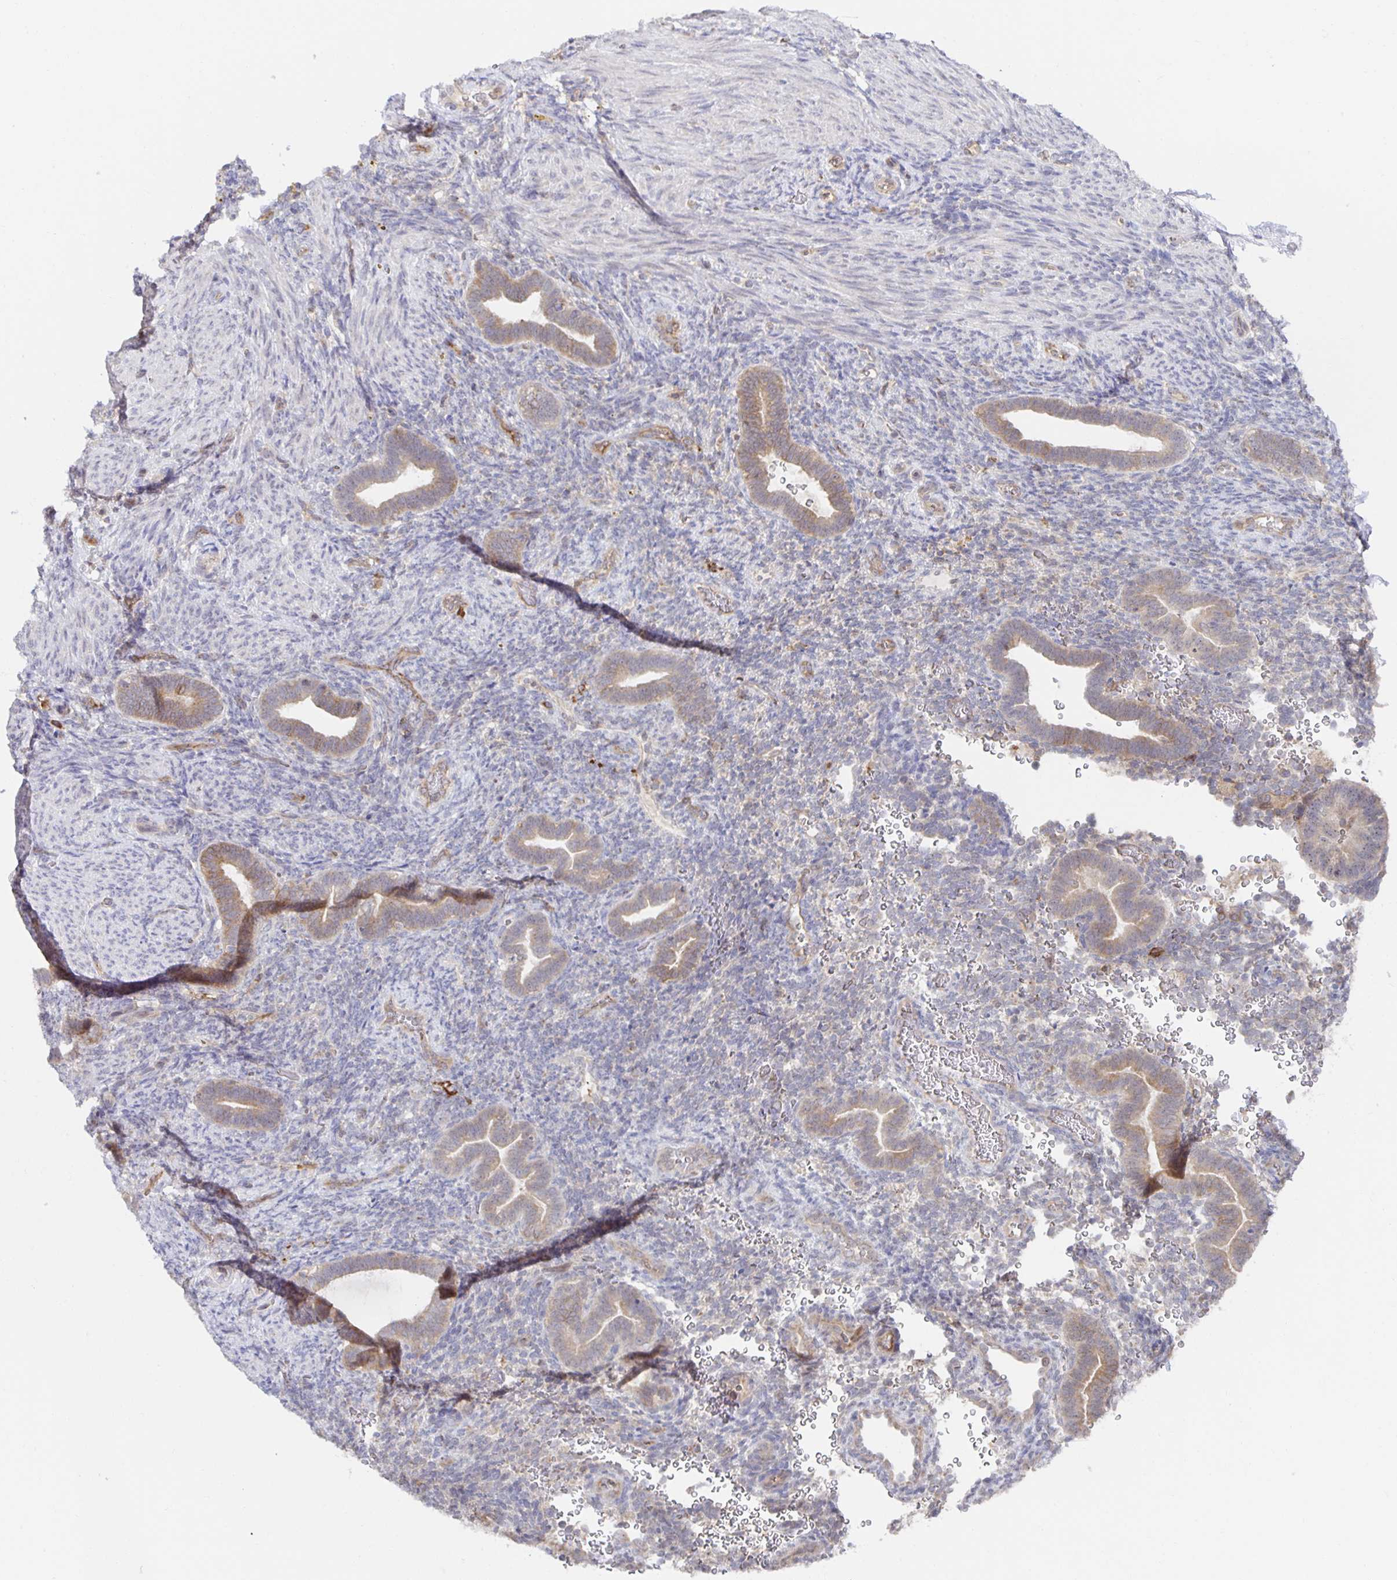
{"staining": {"intensity": "negative", "quantity": "none", "location": "none"}, "tissue": "endometrium", "cell_type": "Cells in endometrial stroma", "image_type": "normal", "snomed": [{"axis": "morphology", "description": "Normal tissue, NOS"}, {"axis": "topography", "description": "Endometrium"}], "caption": "IHC micrograph of unremarkable human endometrium stained for a protein (brown), which displays no staining in cells in endometrial stroma.", "gene": "BAD", "patient": {"sex": "female", "age": 34}}